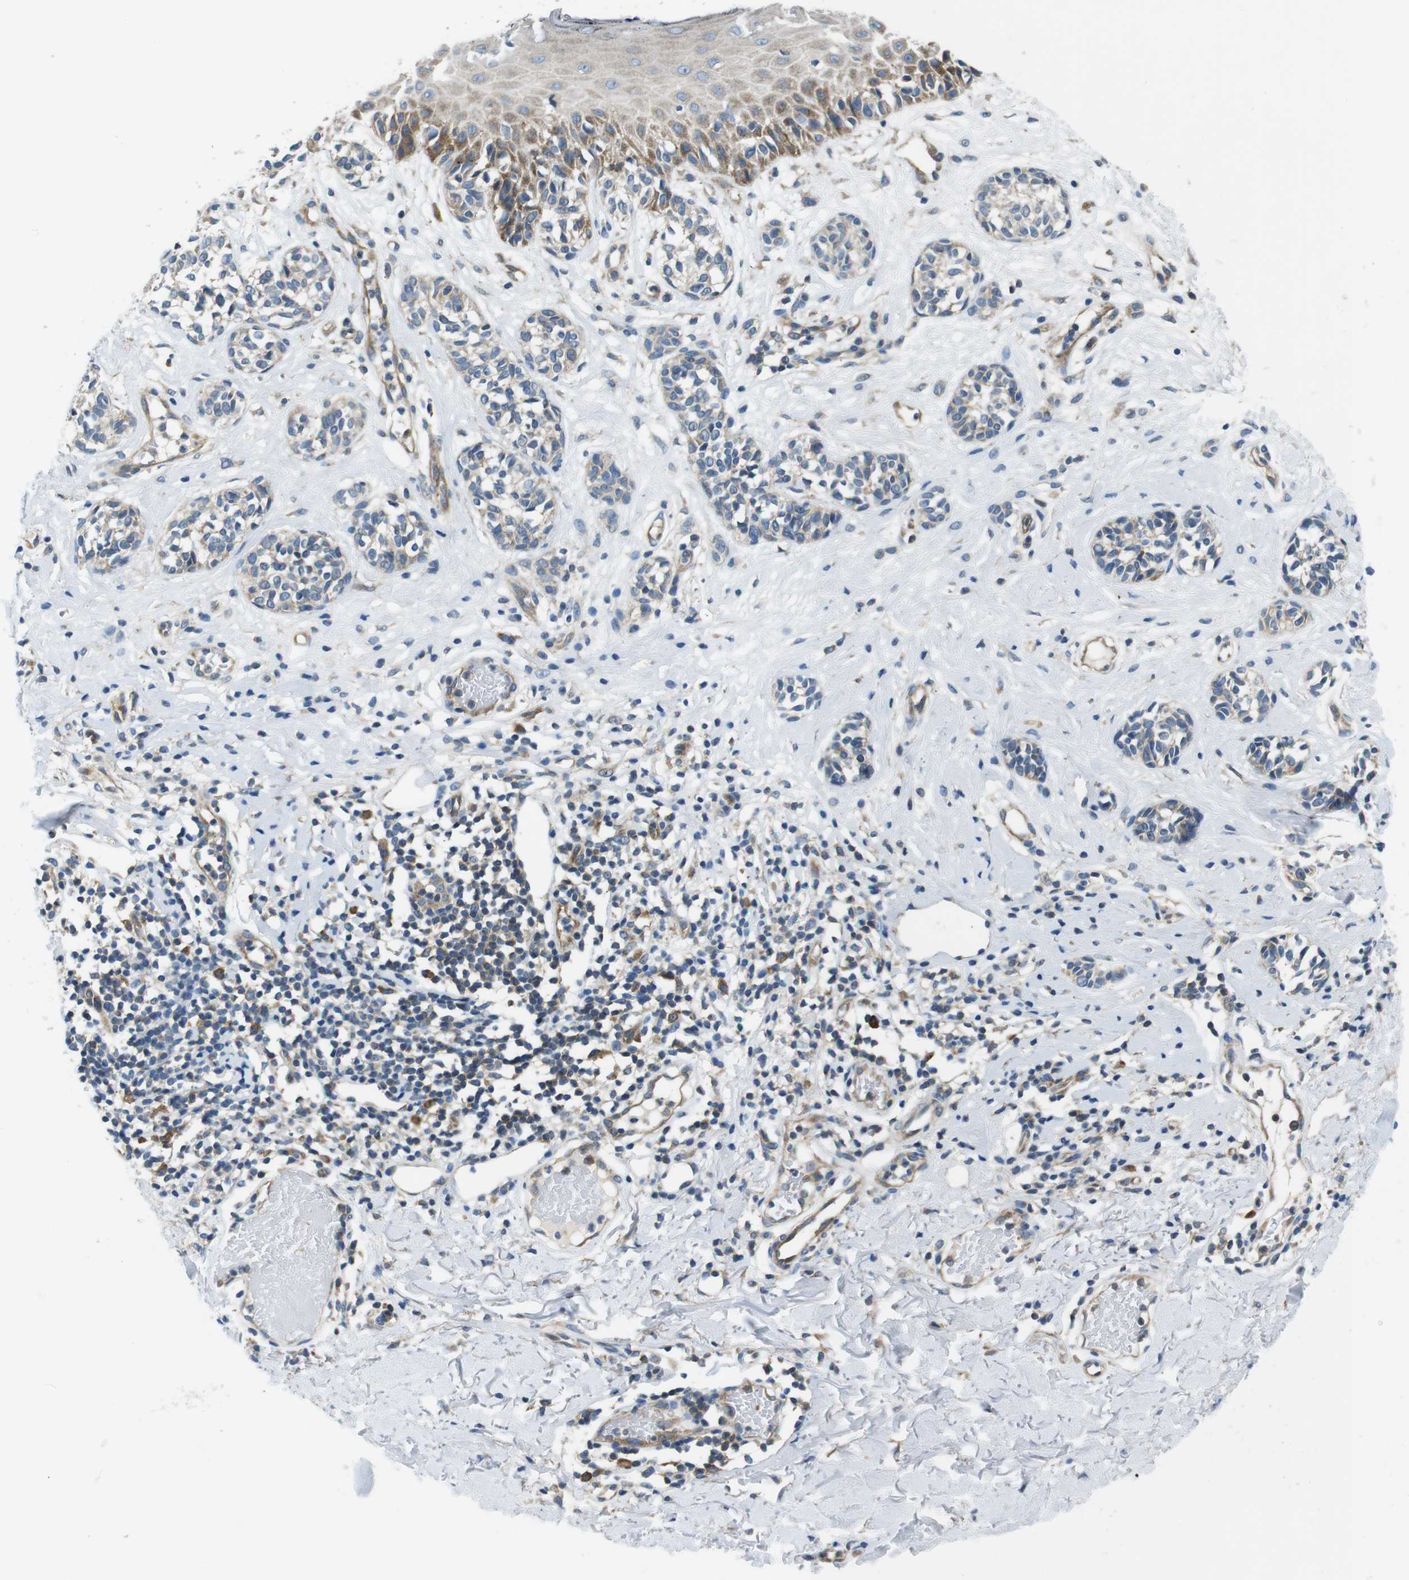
{"staining": {"intensity": "weak", "quantity": "<25%", "location": "cytoplasmic/membranous"}, "tissue": "melanoma", "cell_type": "Tumor cells", "image_type": "cancer", "snomed": [{"axis": "morphology", "description": "Malignant melanoma, NOS"}, {"axis": "topography", "description": "Skin"}], "caption": "Malignant melanoma was stained to show a protein in brown. There is no significant staining in tumor cells. (Brightfield microscopy of DAB (3,3'-diaminobenzidine) immunohistochemistry (IHC) at high magnification).", "gene": "EIF2B5", "patient": {"sex": "male", "age": 64}}